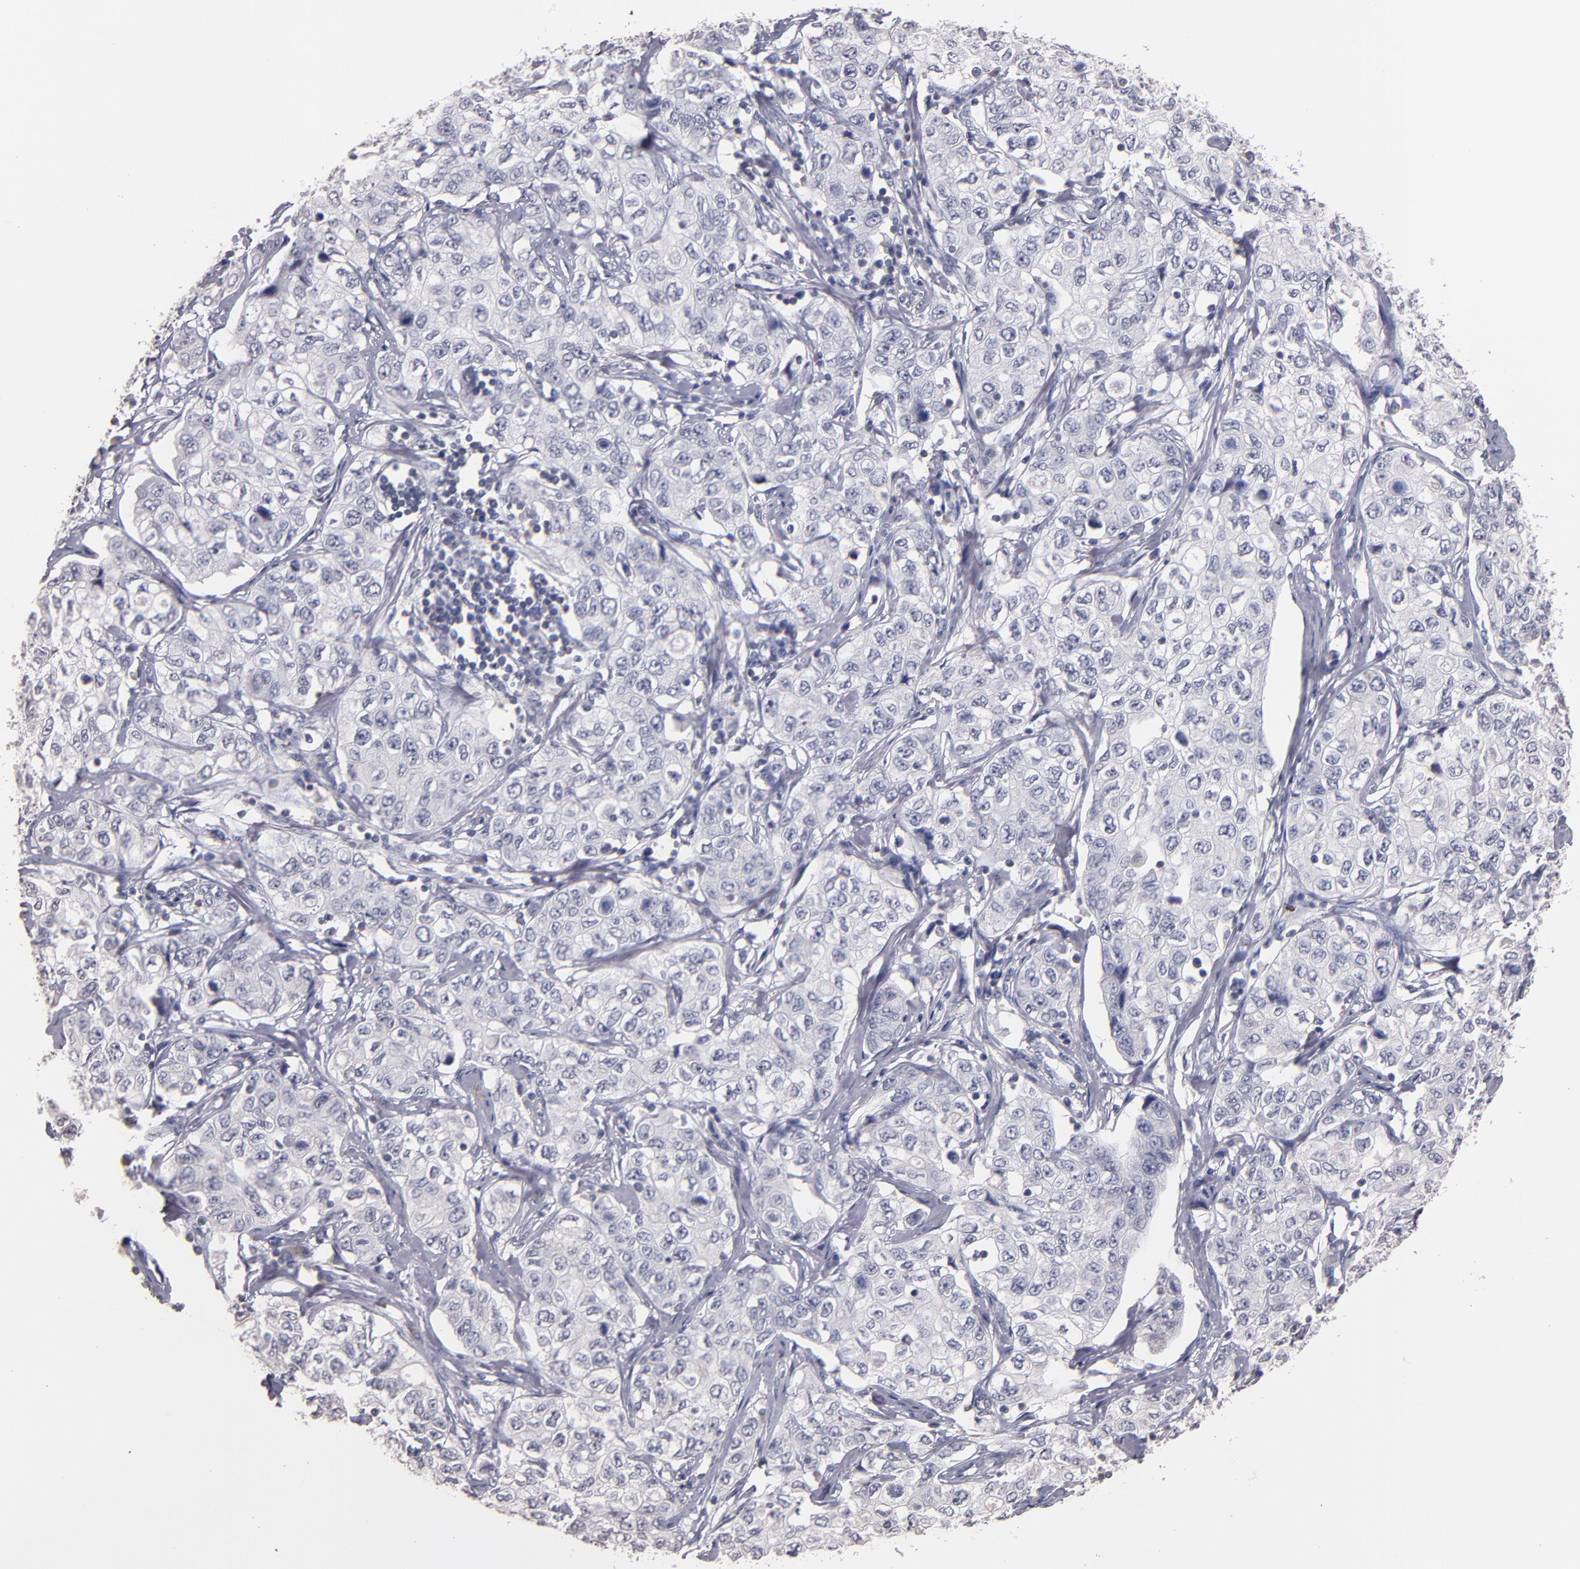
{"staining": {"intensity": "negative", "quantity": "none", "location": "none"}, "tissue": "stomach cancer", "cell_type": "Tumor cells", "image_type": "cancer", "snomed": [{"axis": "morphology", "description": "Adenocarcinoma, NOS"}, {"axis": "topography", "description": "Stomach"}], "caption": "Immunohistochemistry of adenocarcinoma (stomach) displays no positivity in tumor cells.", "gene": "SOX10", "patient": {"sex": "male", "age": 48}}